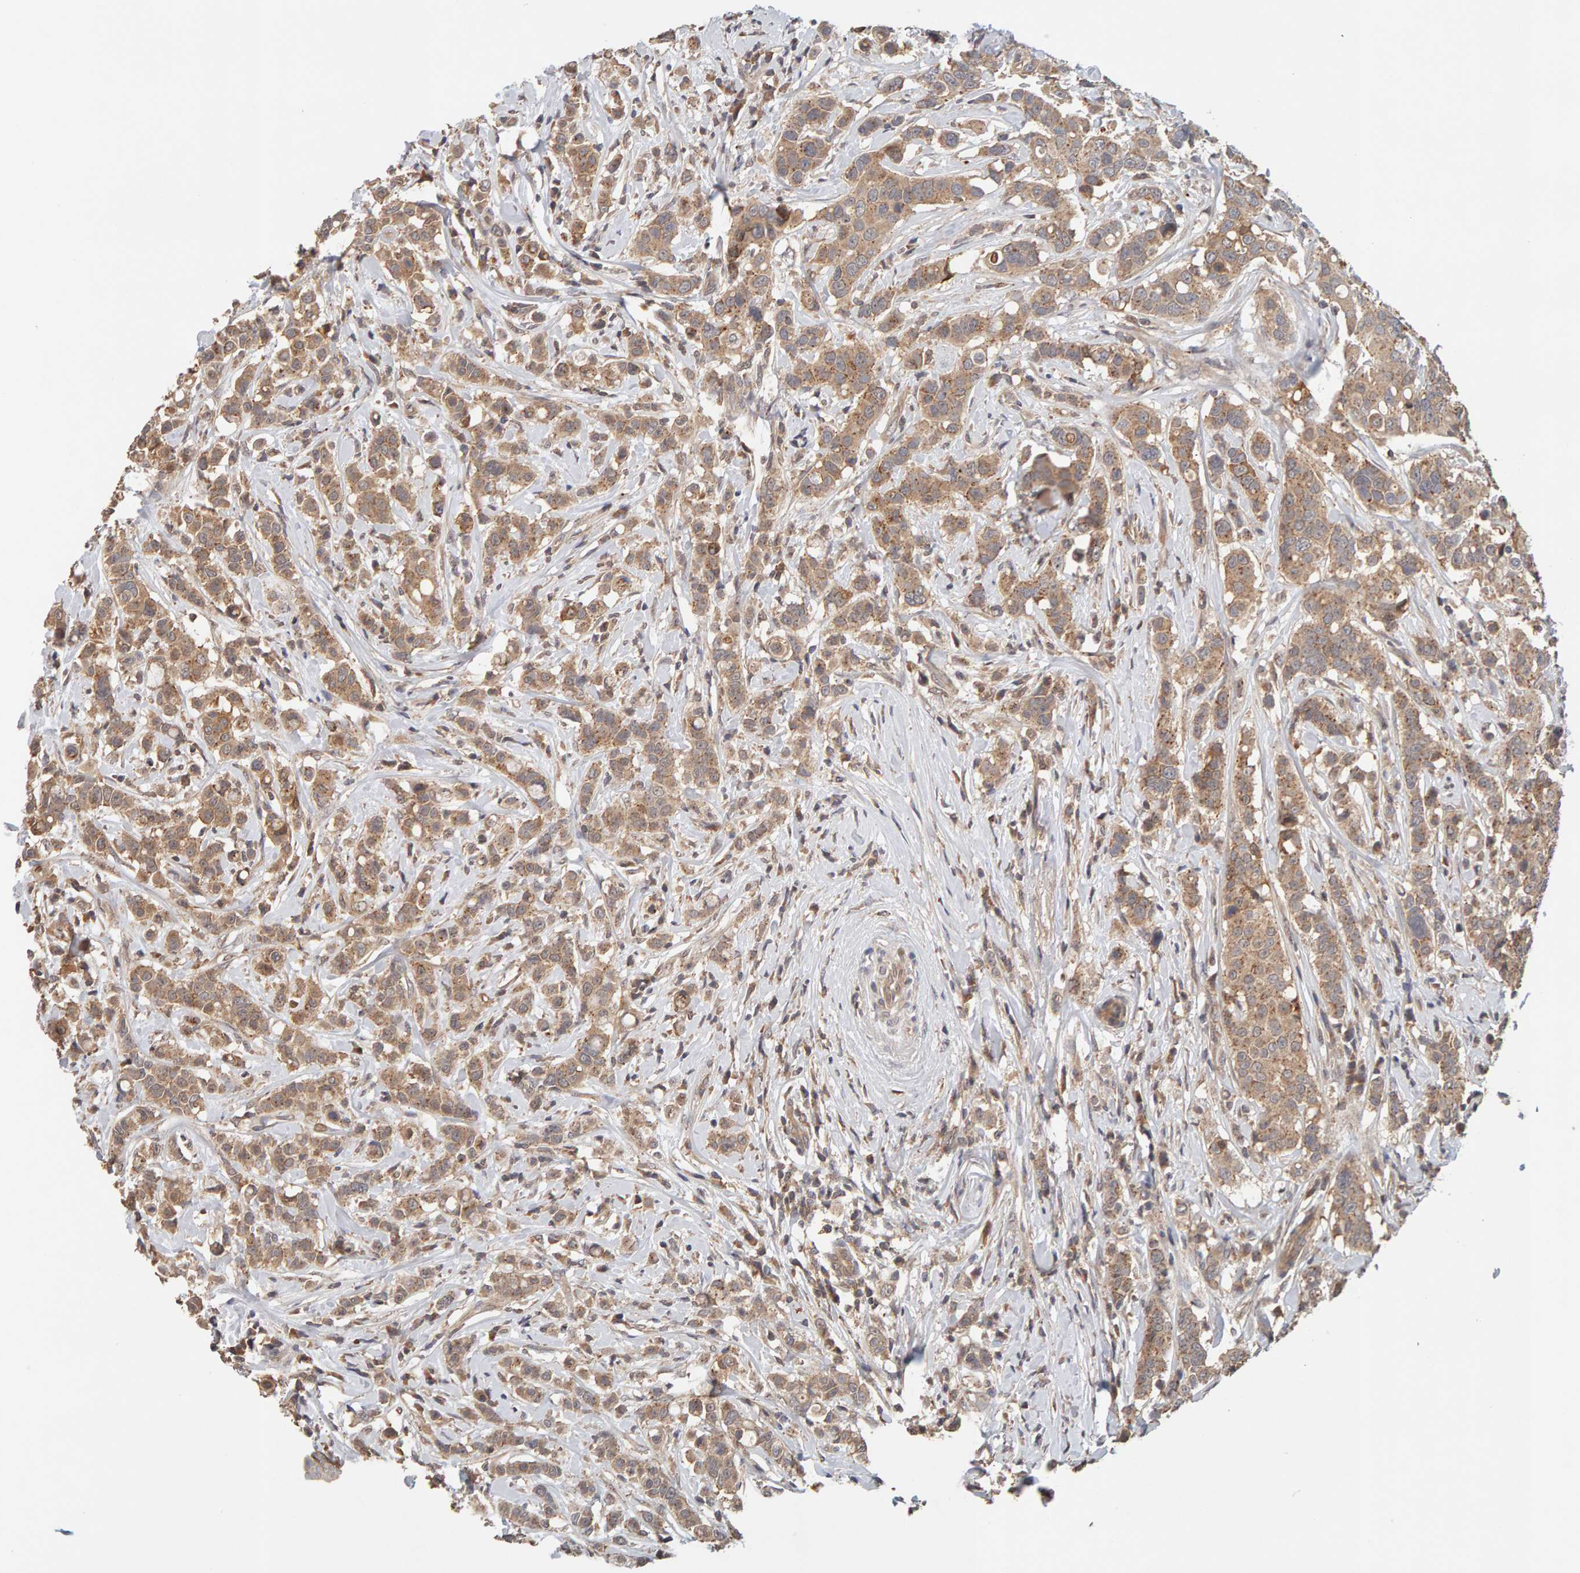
{"staining": {"intensity": "moderate", "quantity": ">75%", "location": "cytoplasmic/membranous"}, "tissue": "breast cancer", "cell_type": "Tumor cells", "image_type": "cancer", "snomed": [{"axis": "morphology", "description": "Duct carcinoma"}, {"axis": "topography", "description": "Breast"}], "caption": "A photomicrograph of human breast cancer stained for a protein displays moderate cytoplasmic/membranous brown staining in tumor cells.", "gene": "DNAJC7", "patient": {"sex": "female", "age": 27}}